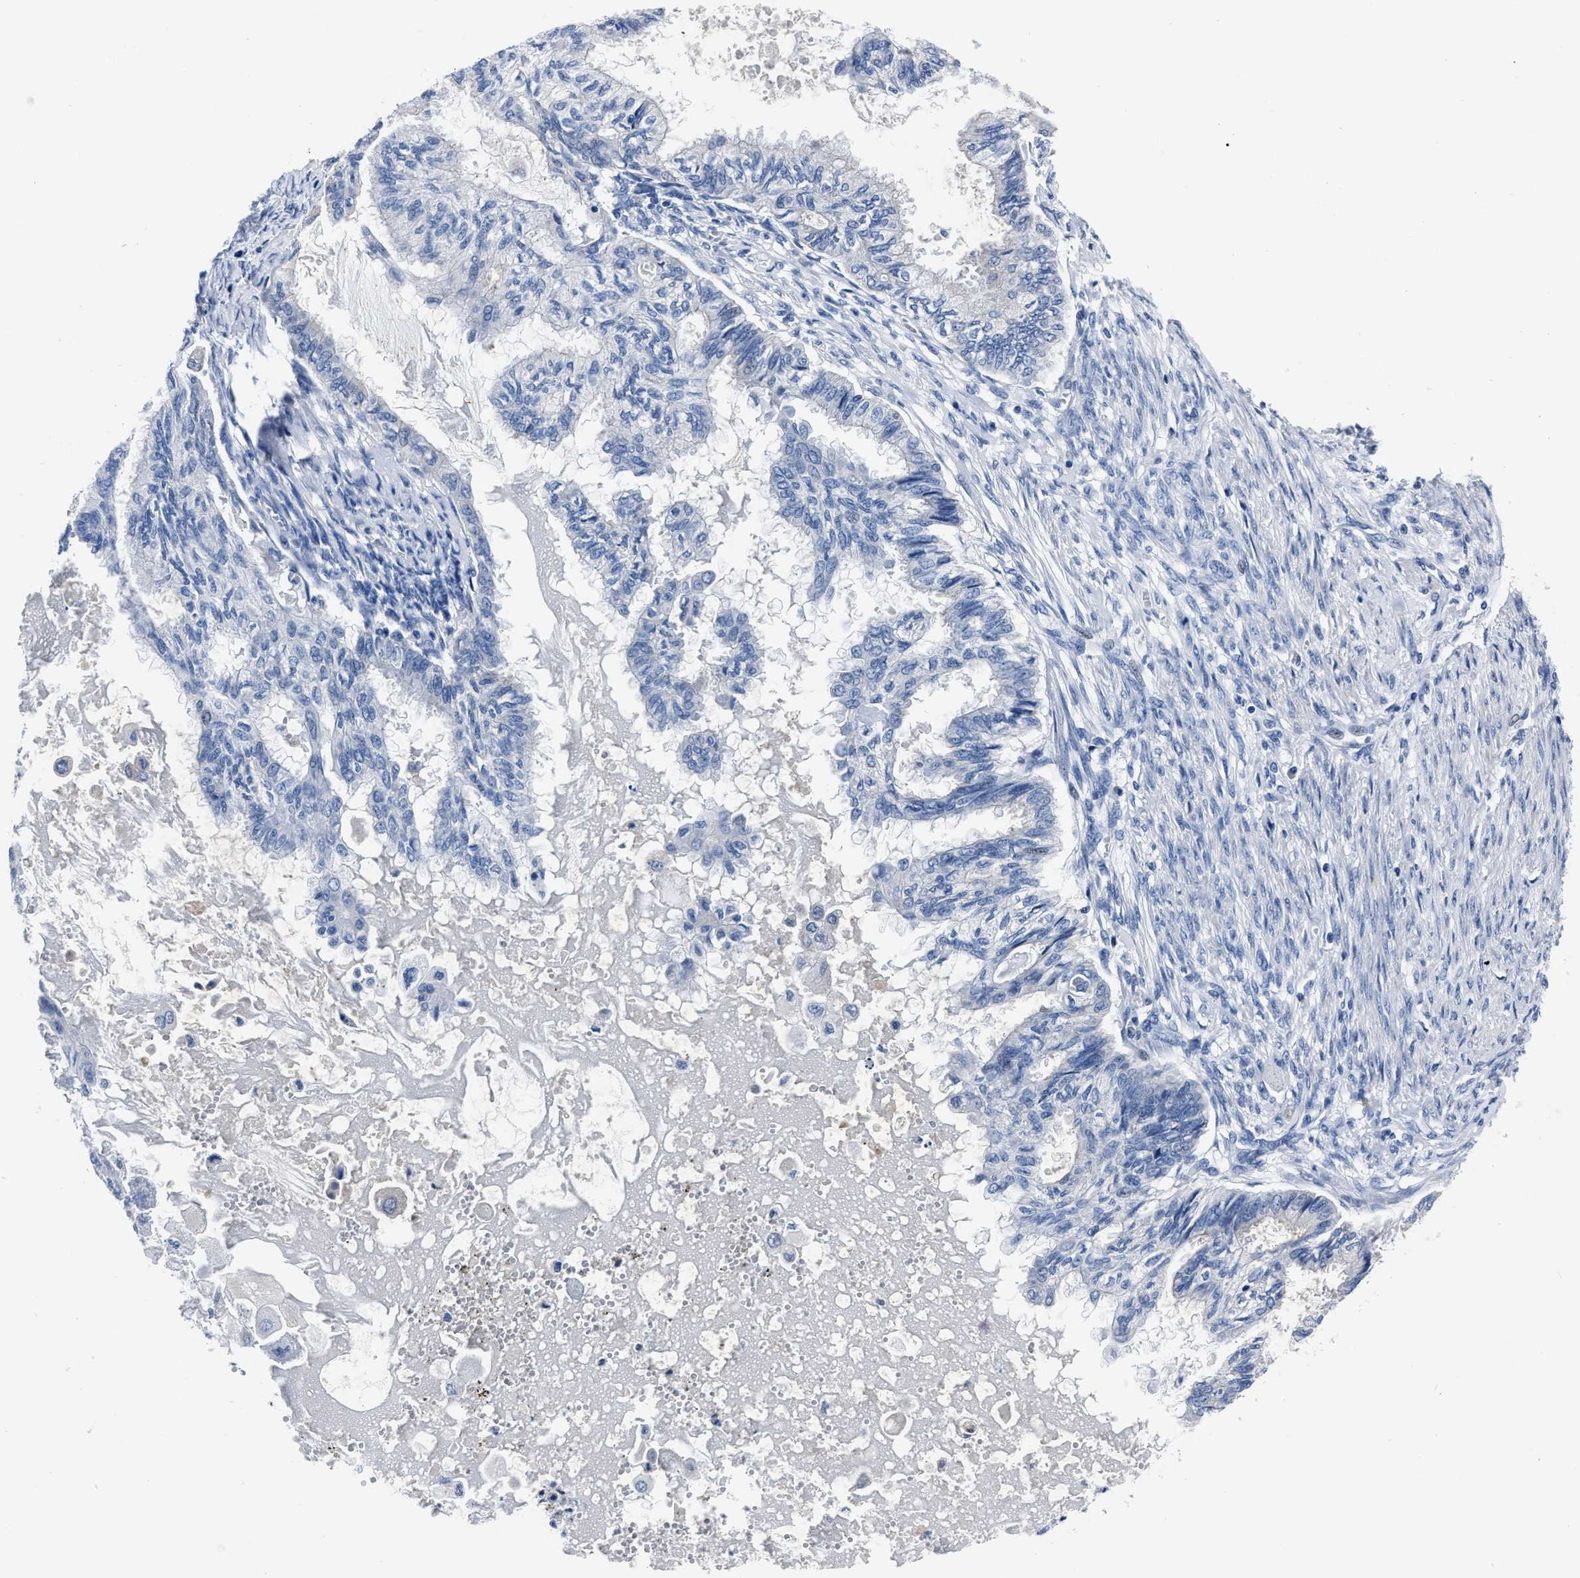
{"staining": {"intensity": "negative", "quantity": "none", "location": "none"}, "tissue": "cervical cancer", "cell_type": "Tumor cells", "image_type": "cancer", "snomed": [{"axis": "morphology", "description": "Normal tissue, NOS"}, {"axis": "morphology", "description": "Adenocarcinoma, NOS"}, {"axis": "topography", "description": "Cervix"}, {"axis": "topography", "description": "Endometrium"}], "caption": "Tumor cells are negative for protein expression in human cervical adenocarcinoma.", "gene": "MOV10L1", "patient": {"sex": "female", "age": 86}}